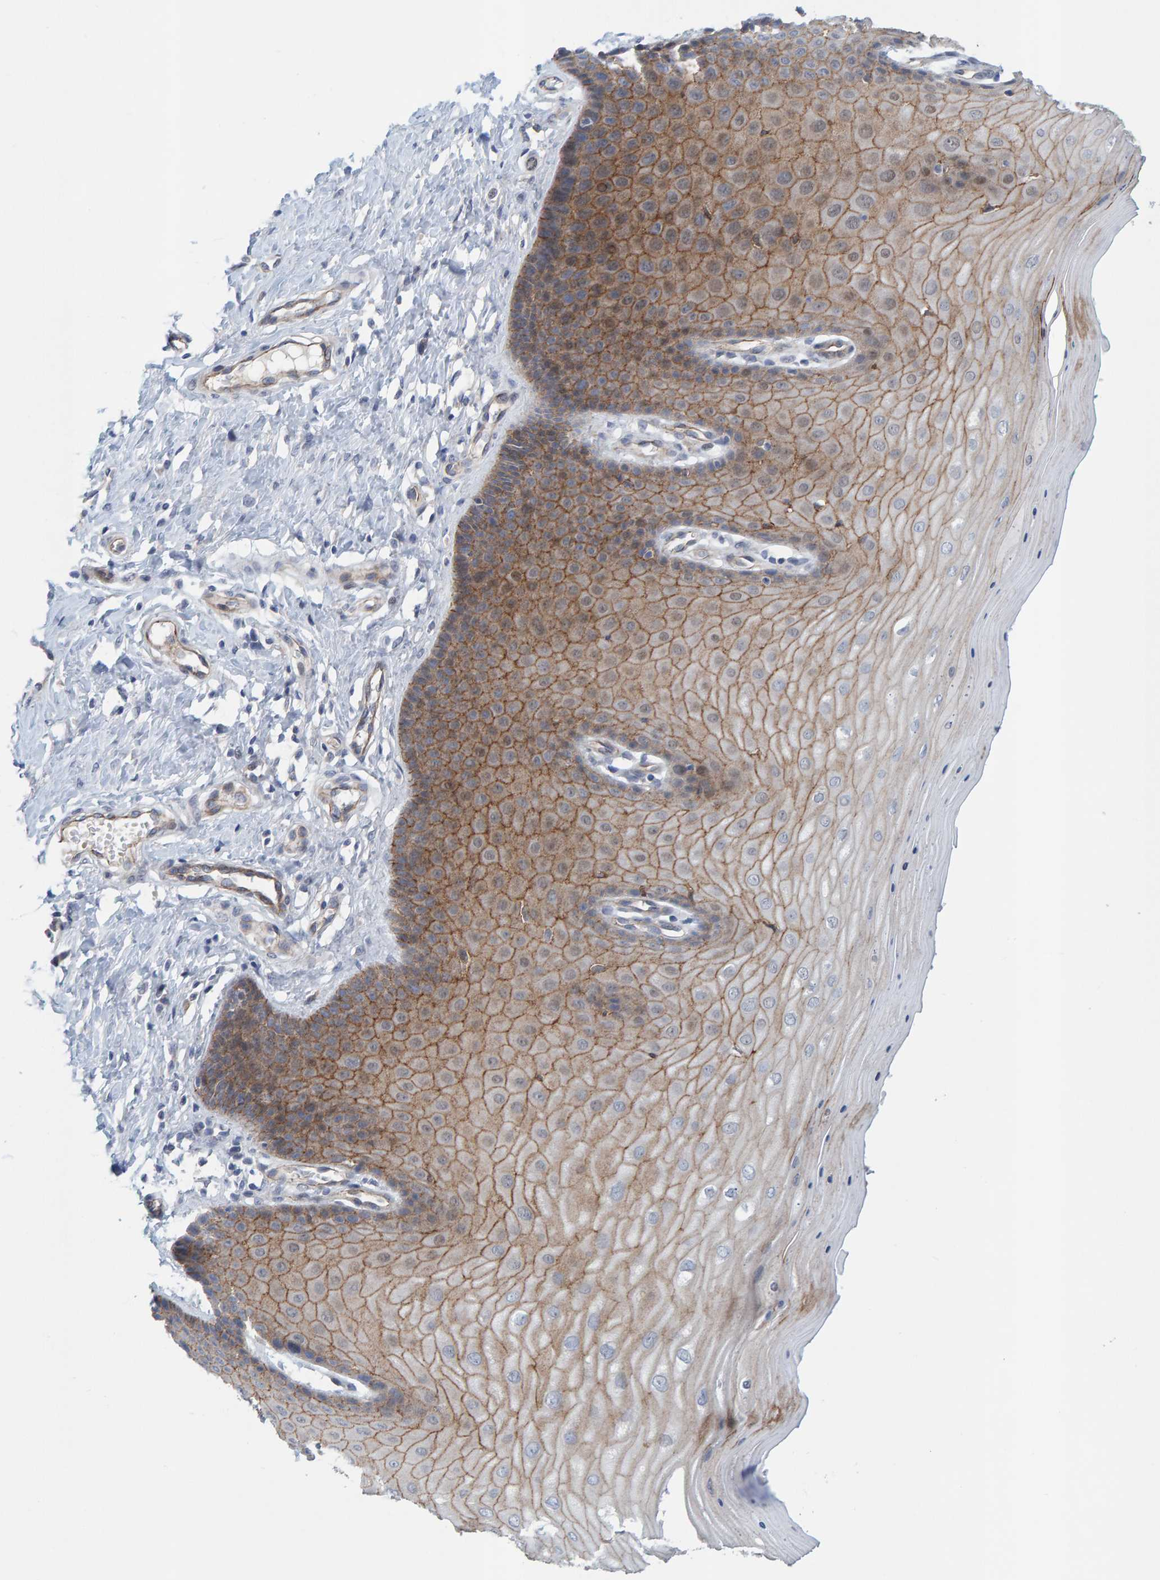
{"staining": {"intensity": "weak", "quantity": ">75%", "location": "cytoplasmic/membranous"}, "tissue": "cervix", "cell_type": "Glandular cells", "image_type": "normal", "snomed": [{"axis": "morphology", "description": "Normal tissue, NOS"}, {"axis": "topography", "description": "Cervix"}], "caption": "Weak cytoplasmic/membranous expression is seen in approximately >75% of glandular cells in benign cervix.", "gene": "KRBA2", "patient": {"sex": "female", "age": 55}}